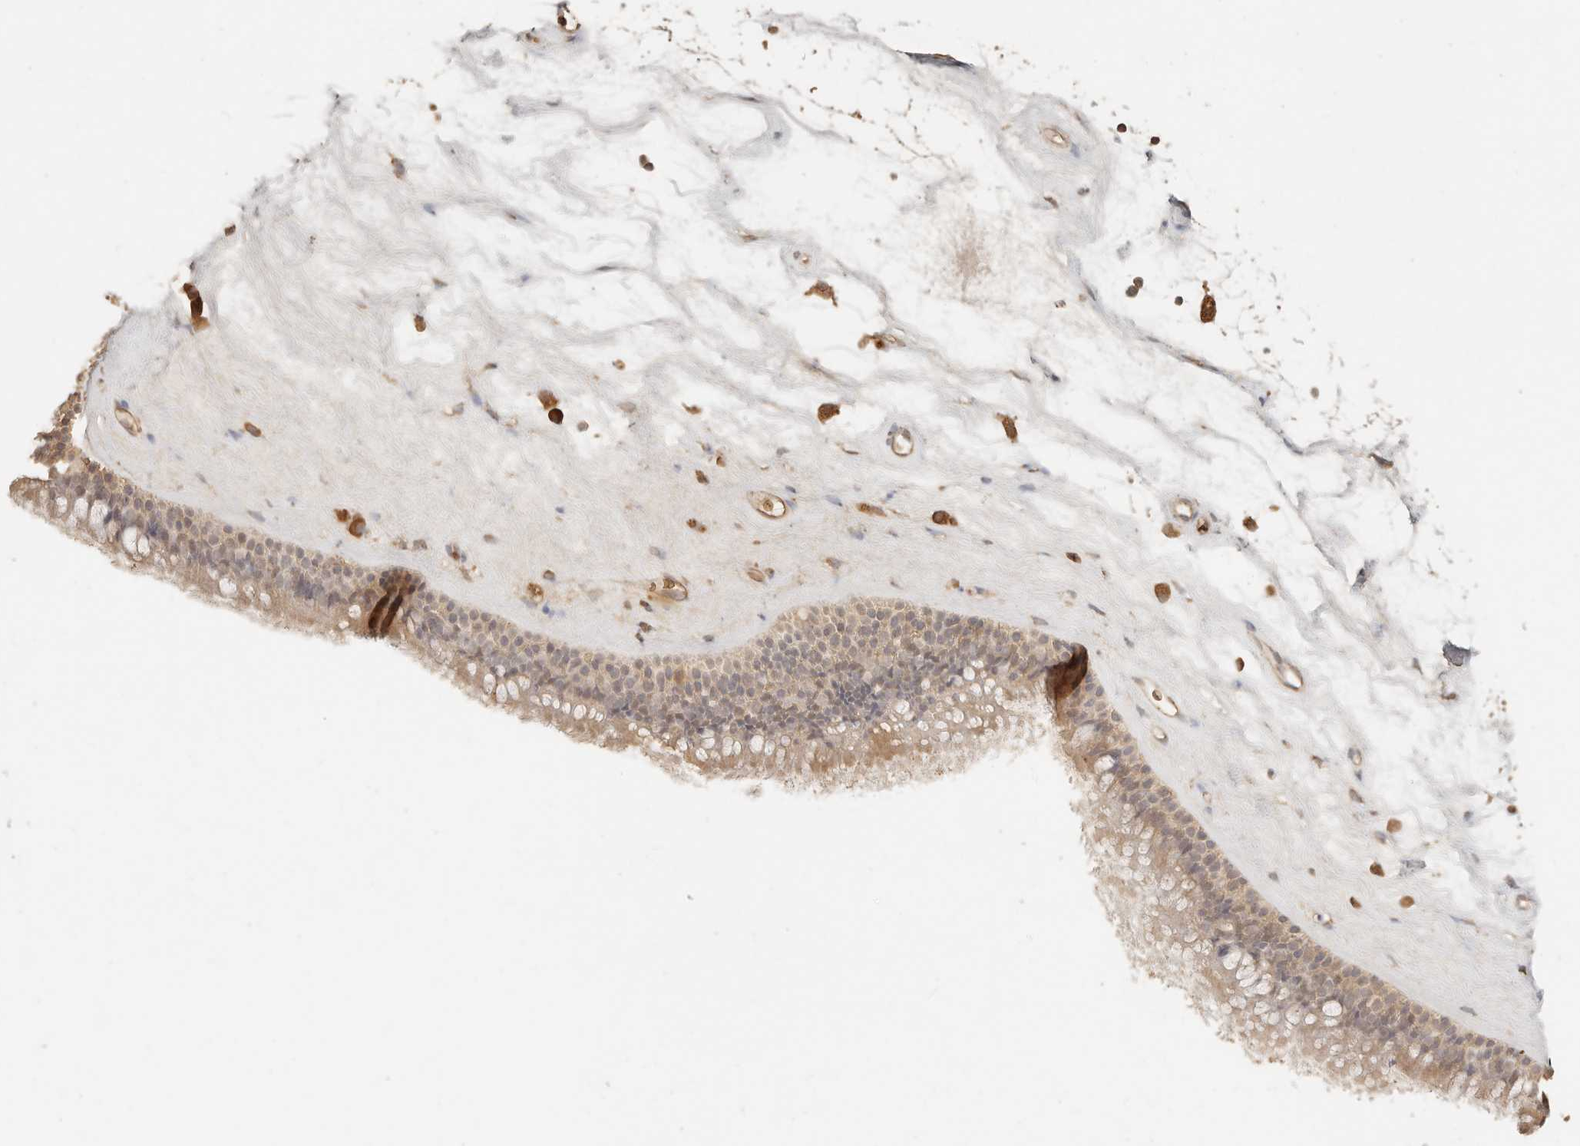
{"staining": {"intensity": "weak", "quantity": ">75%", "location": "cytoplasmic/membranous"}, "tissue": "nasopharynx", "cell_type": "Respiratory epithelial cells", "image_type": "normal", "snomed": [{"axis": "morphology", "description": "Normal tissue, NOS"}, {"axis": "topography", "description": "Nasopharynx"}], "caption": "A high-resolution image shows IHC staining of normal nasopharynx, which exhibits weak cytoplasmic/membranous expression in approximately >75% of respiratory epithelial cells.", "gene": "INTS11", "patient": {"sex": "male", "age": 64}}